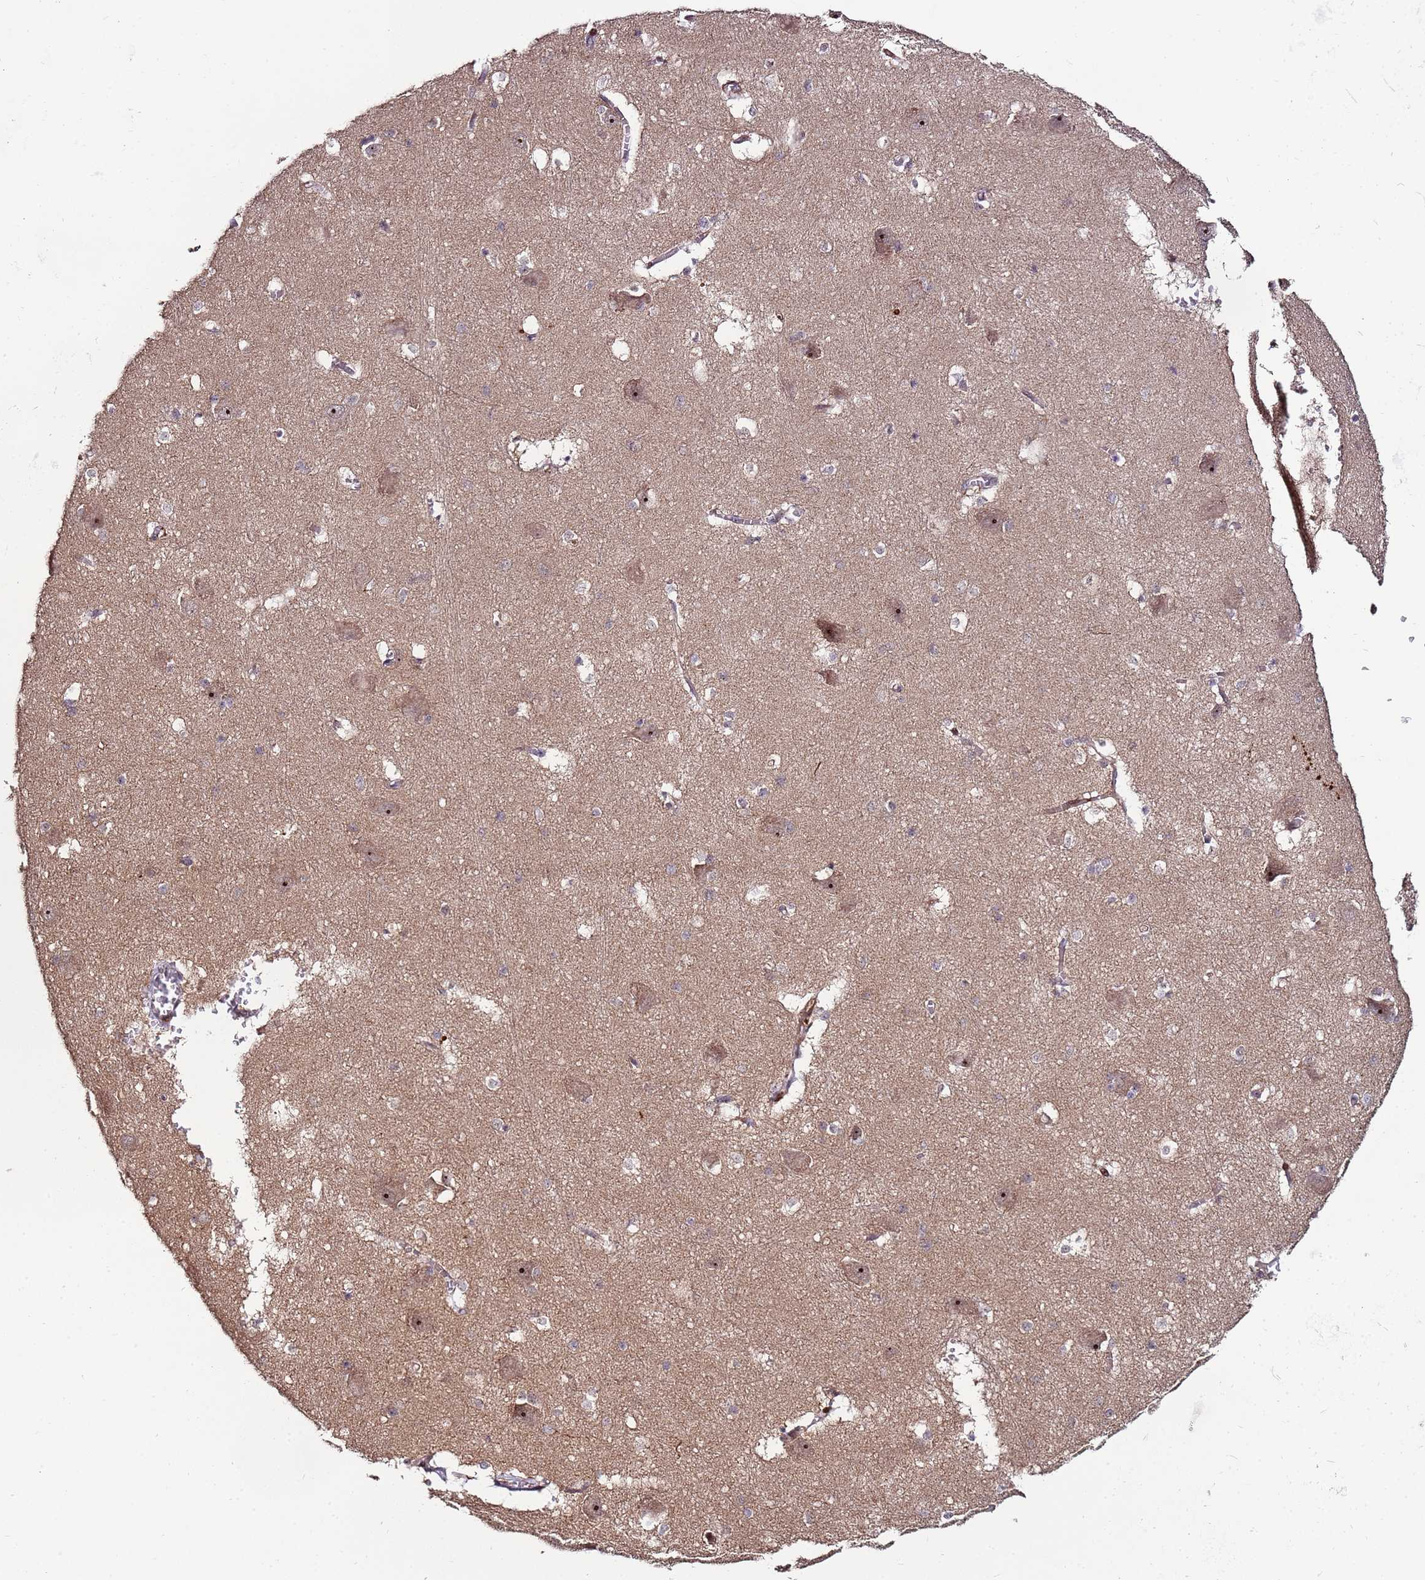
{"staining": {"intensity": "weak", "quantity": "<25%", "location": "nuclear"}, "tissue": "caudate", "cell_type": "Glial cells", "image_type": "normal", "snomed": [{"axis": "morphology", "description": "Normal tissue, NOS"}, {"axis": "topography", "description": "Lateral ventricle wall"}], "caption": "The image exhibits no significant expression in glial cells of caudate. (DAB (3,3'-diaminobenzidine) IHC visualized using brightfield microscopy, high magnification).", "gene": "KRI1", "patient": {"sex": "male", "age": 37}}